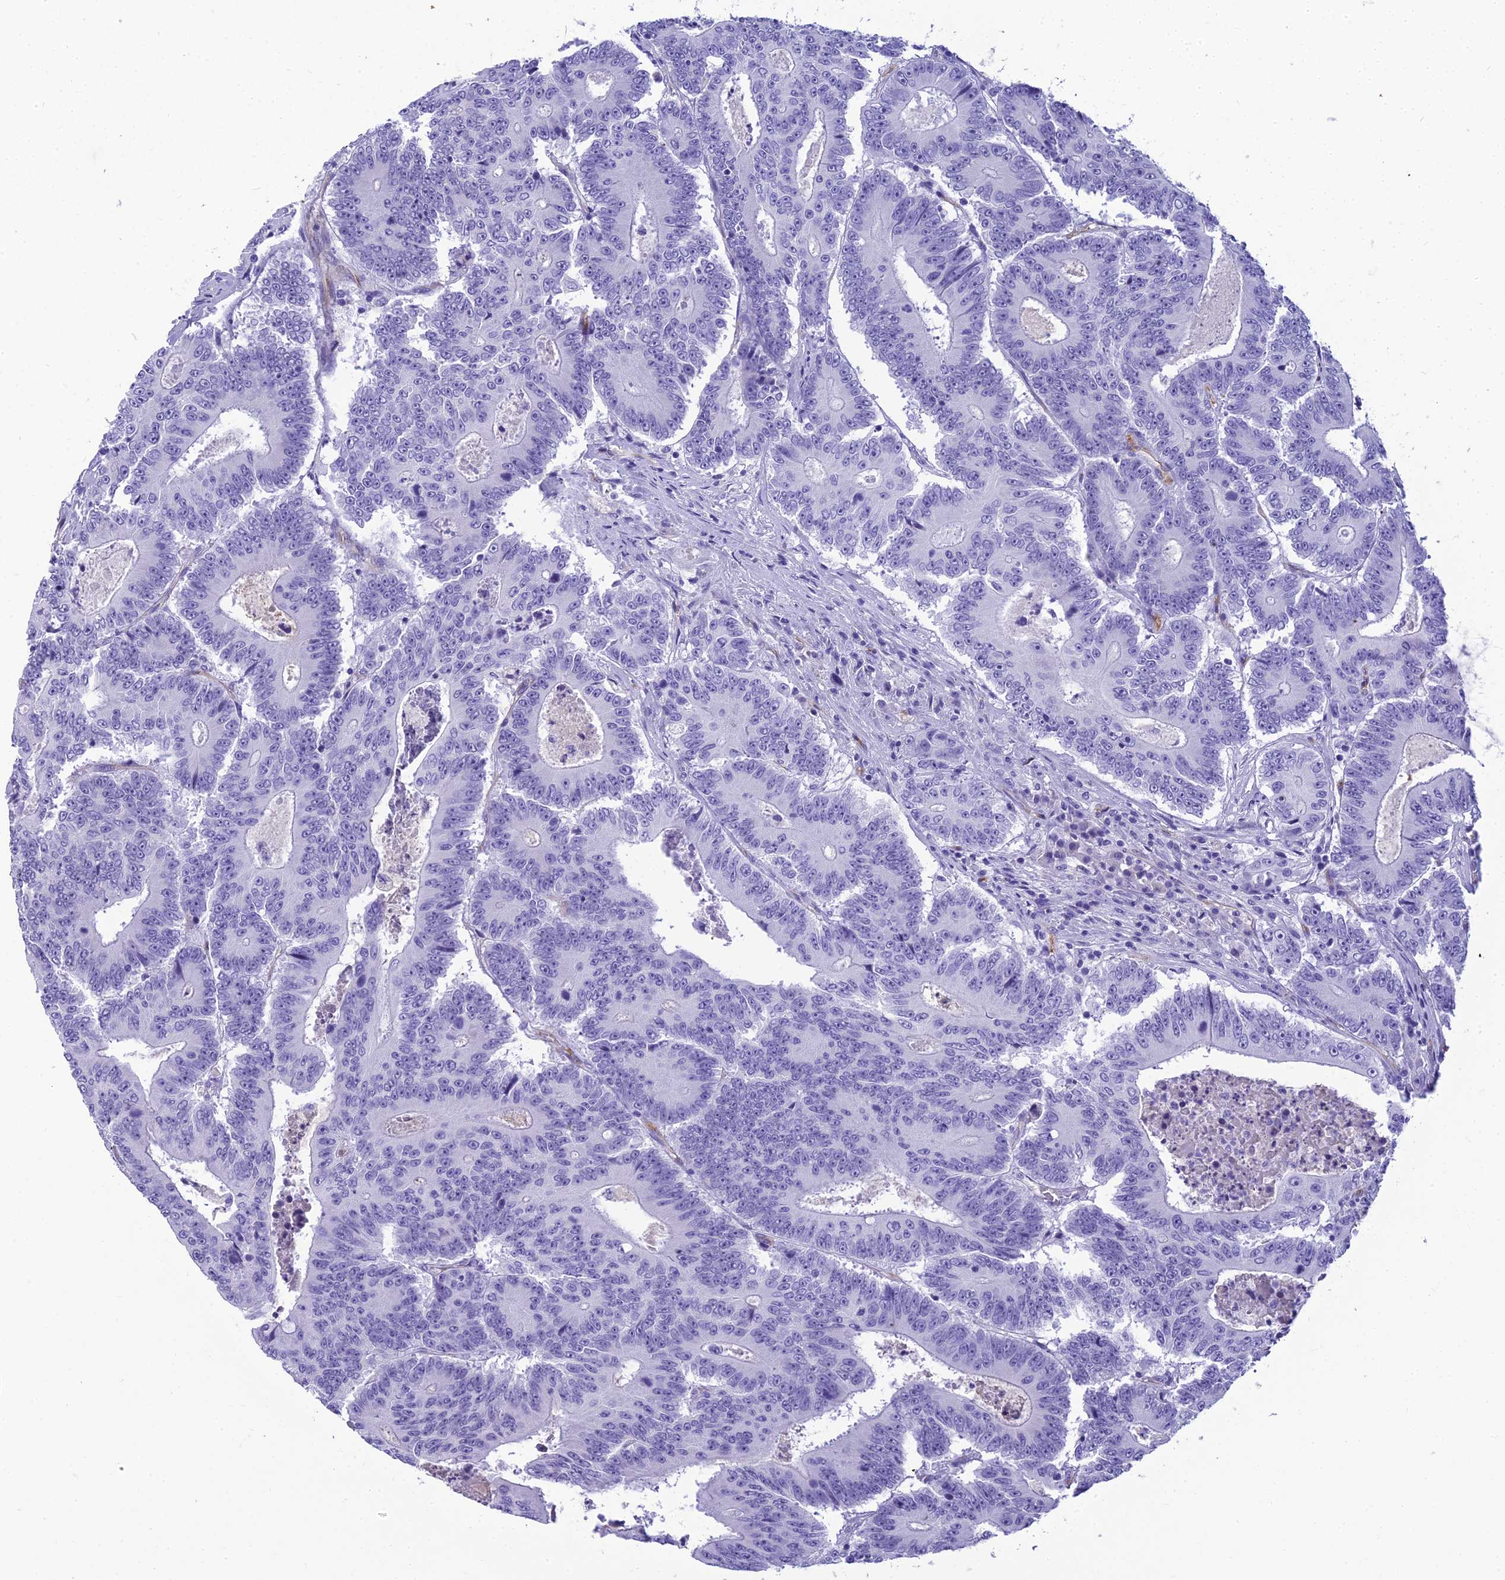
{"staining": {"intensity": "negative", "quantity": "none", "location": "none"}, "tissue": "colorectal cancer", "cell_type": "Tumor cells", "image_type": "cancer", "snomed": [{"axis": "morphology", "description": "Adenocarcinoma, NOS"}, {"axis": "topography", "description": "Colon"}], "caption": "The IHC photomicrograph has no significant positivity in tumor cells of adenocarcinoma (colorectal) tissue. Nuclei are stained in blue.", "gene": "NINJ1", "patient": {"sex": "male", "age": 83}}